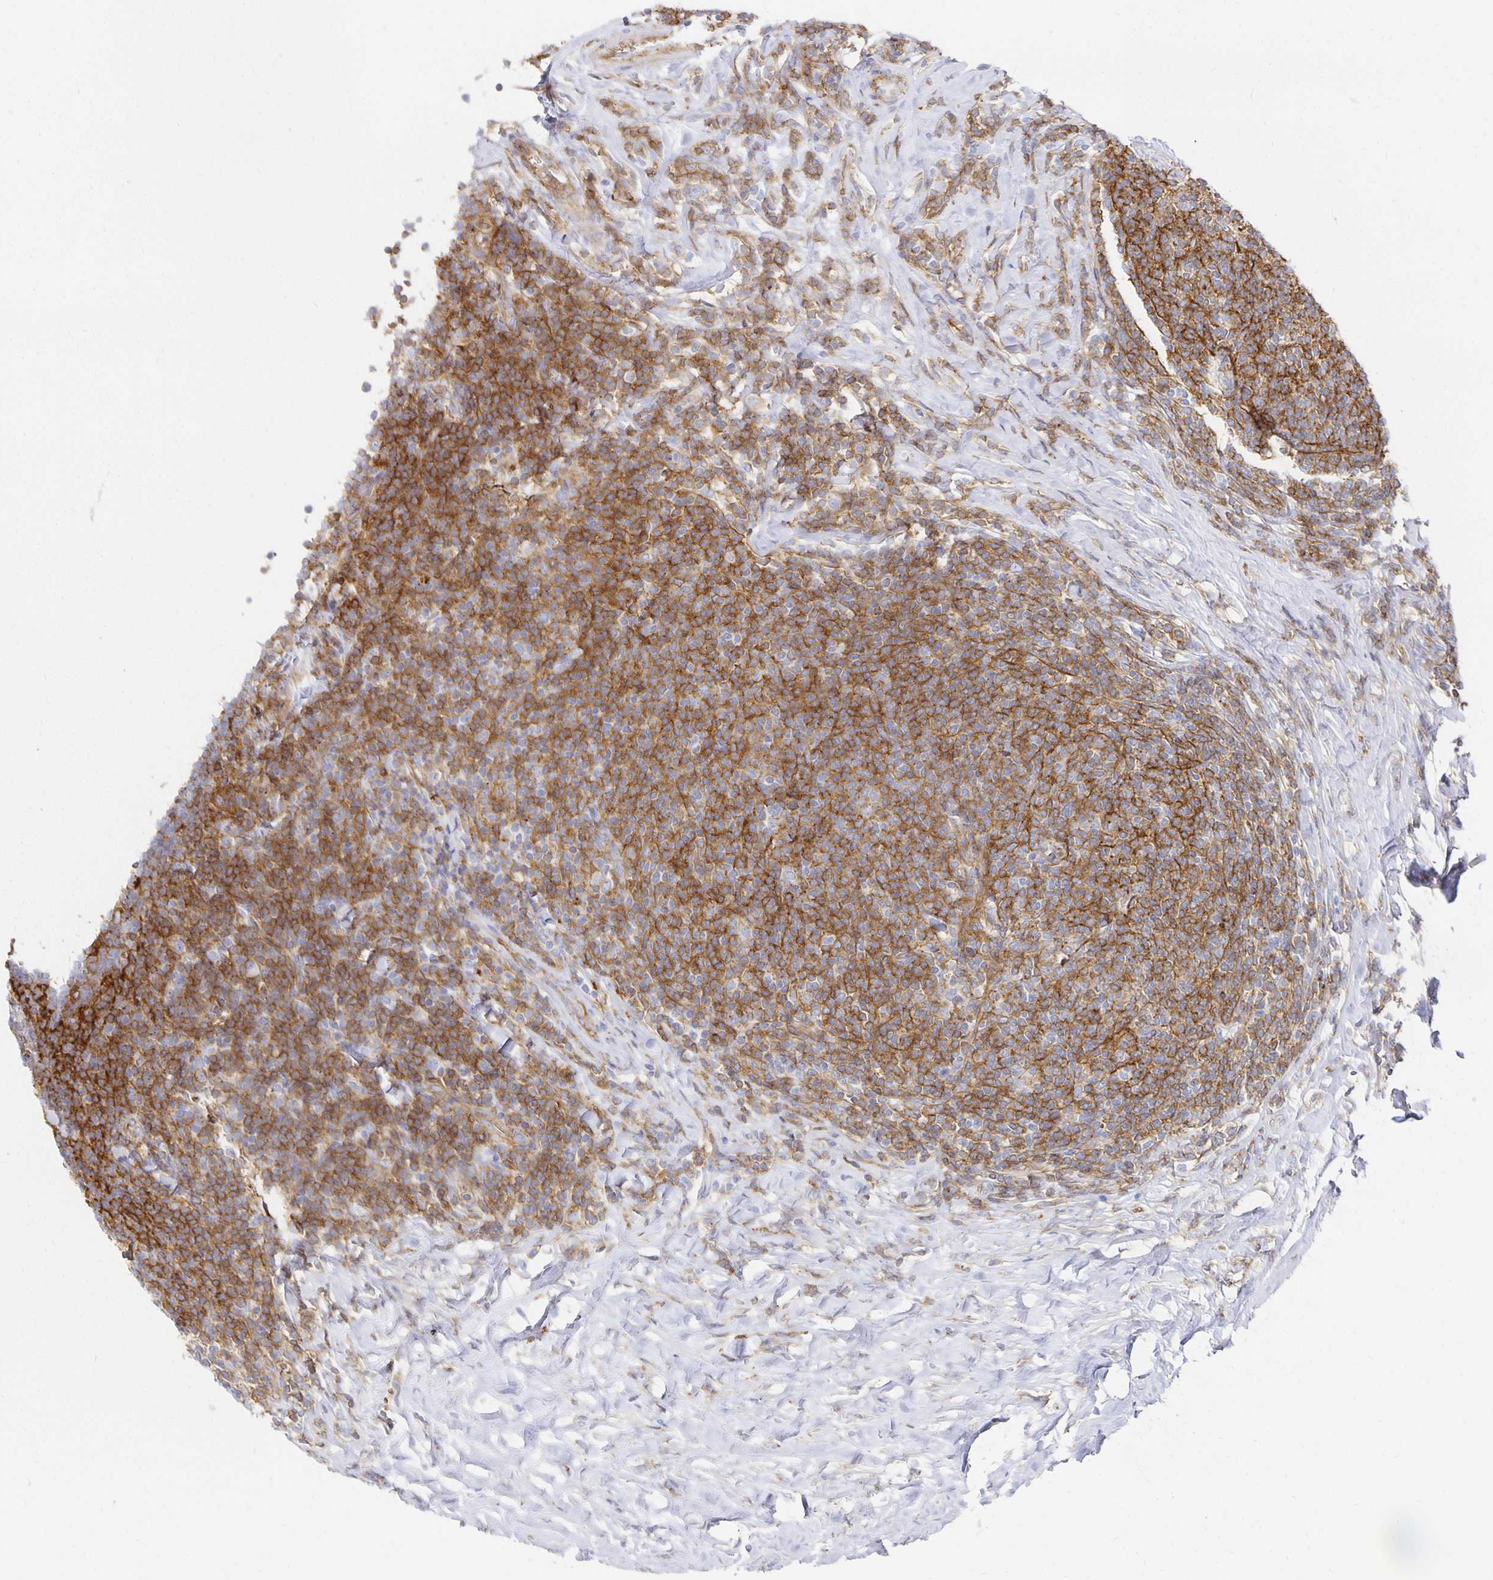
{"staining": {"intensity": "moderate", "quantity": ">75%", "location": "cytoplasmic/membranous"}, "tissue": "lymphoma", "cell_type": "Tumor cells", "image_type": "cancer", "snomed": [{"axis": "morphology", "description": "Malignant lymphoma, non-Hodgkin's type, Low grade"}, {"axis": "topography", "description": "Lymph node"}], "caption": "The image demonstrates staining of lymphoma, revealing moderate cytoplasmic/membranous protein positivity (brown color) within tumor cells.", "gene": "TAAR1", "patient": {"sex": "male", "age": 52}}